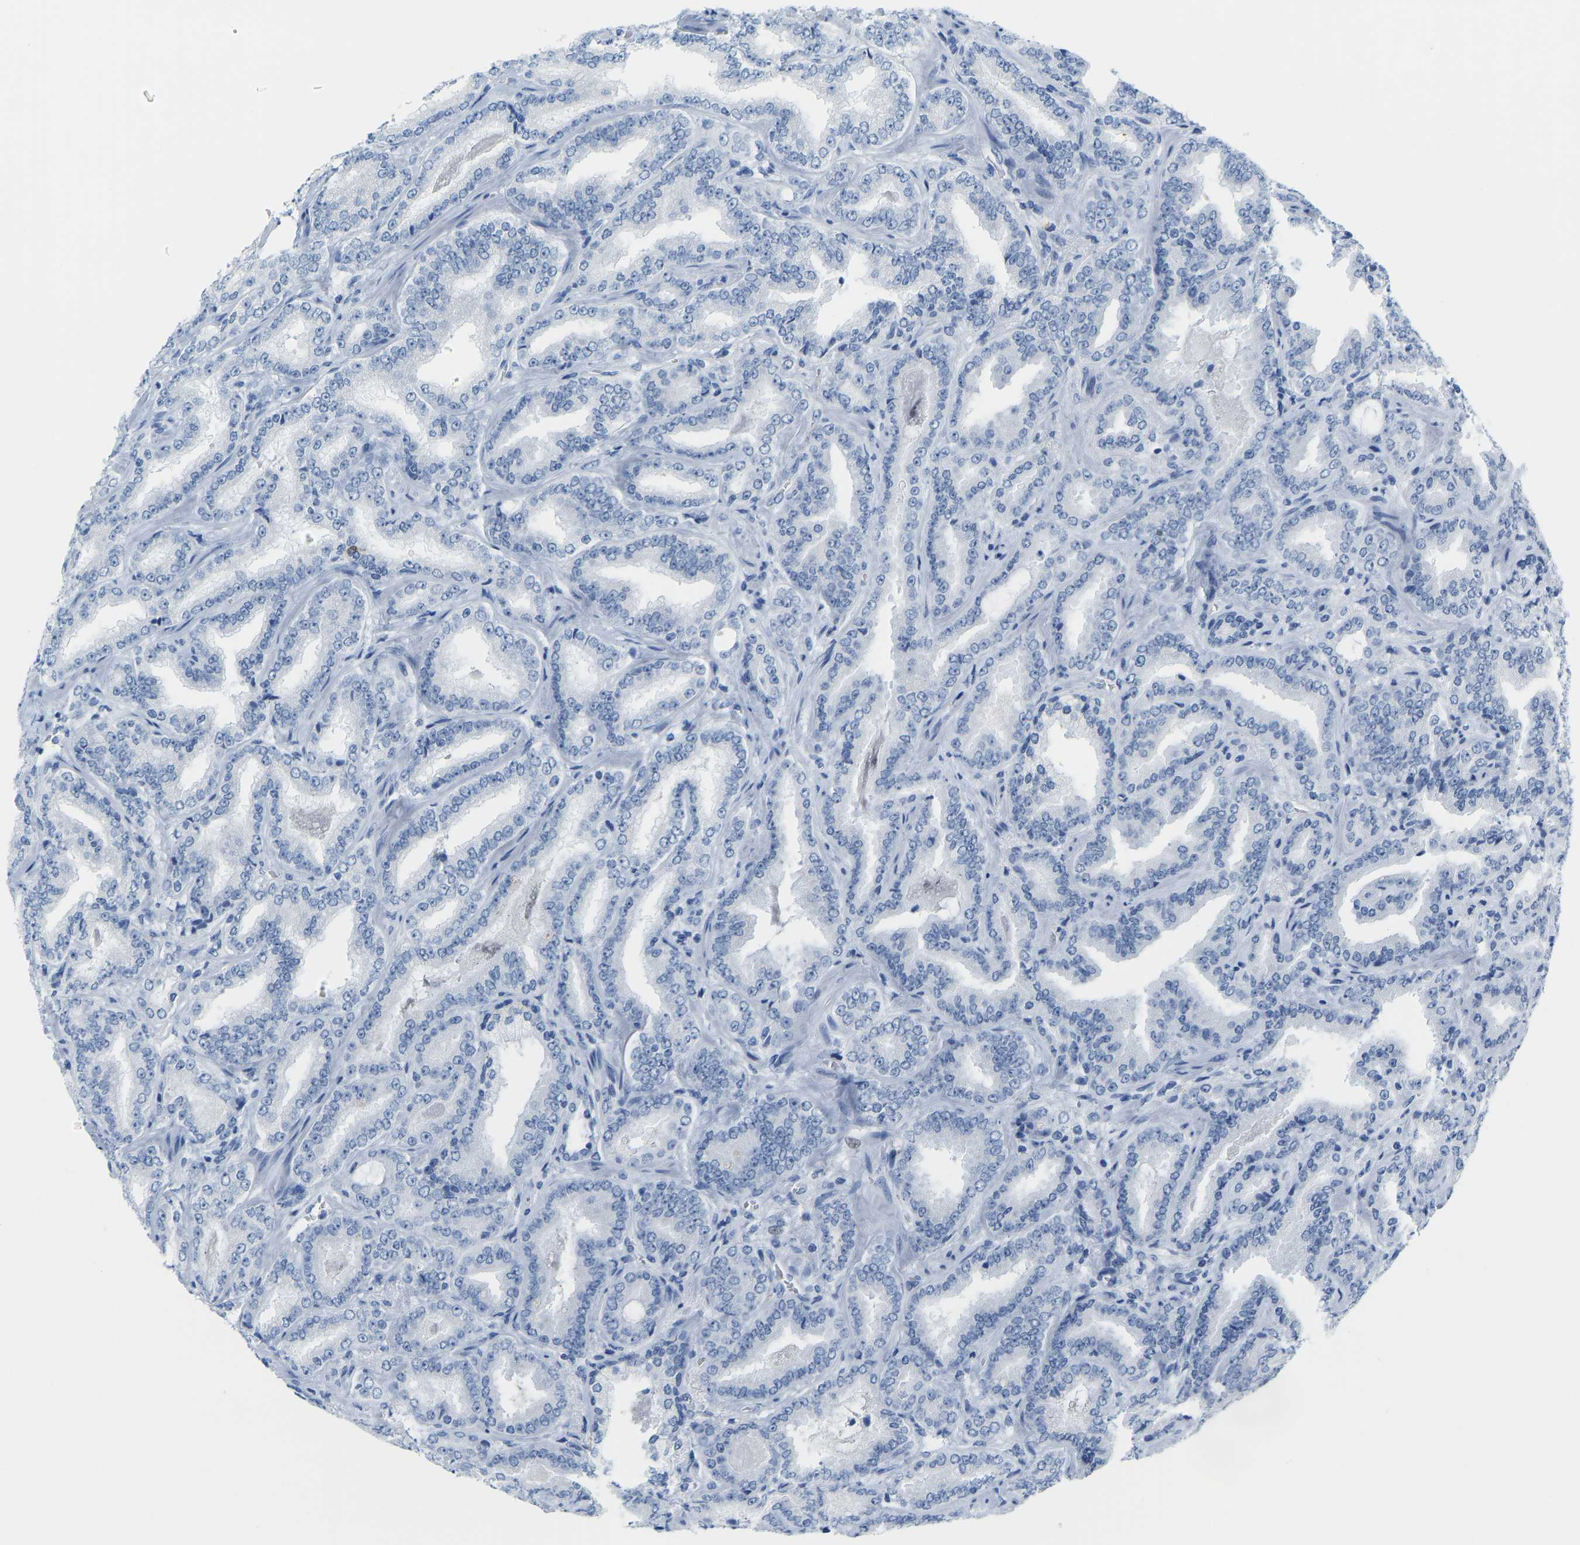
{"staining": {"intensity": "negative", "quantity": "none", "location": "none"}, "tissue": "prostate cancer", "cell_type": "Tumor cells", "image_type": "cancer", "snomed": [{"axis": "morphology", "description": "Adenocarcinoma, Low grade"}, {"axis": "topography", "description": "Prostate"}], "caption": "IHC photomicrograph of prostate cancer (adenocarcinoma (low-grade)) stained for a protein (brown), which exhibits no staining in tumor cells.", "gene": "SERPINB3", "patient": {"sex": "male", "age": 60}}